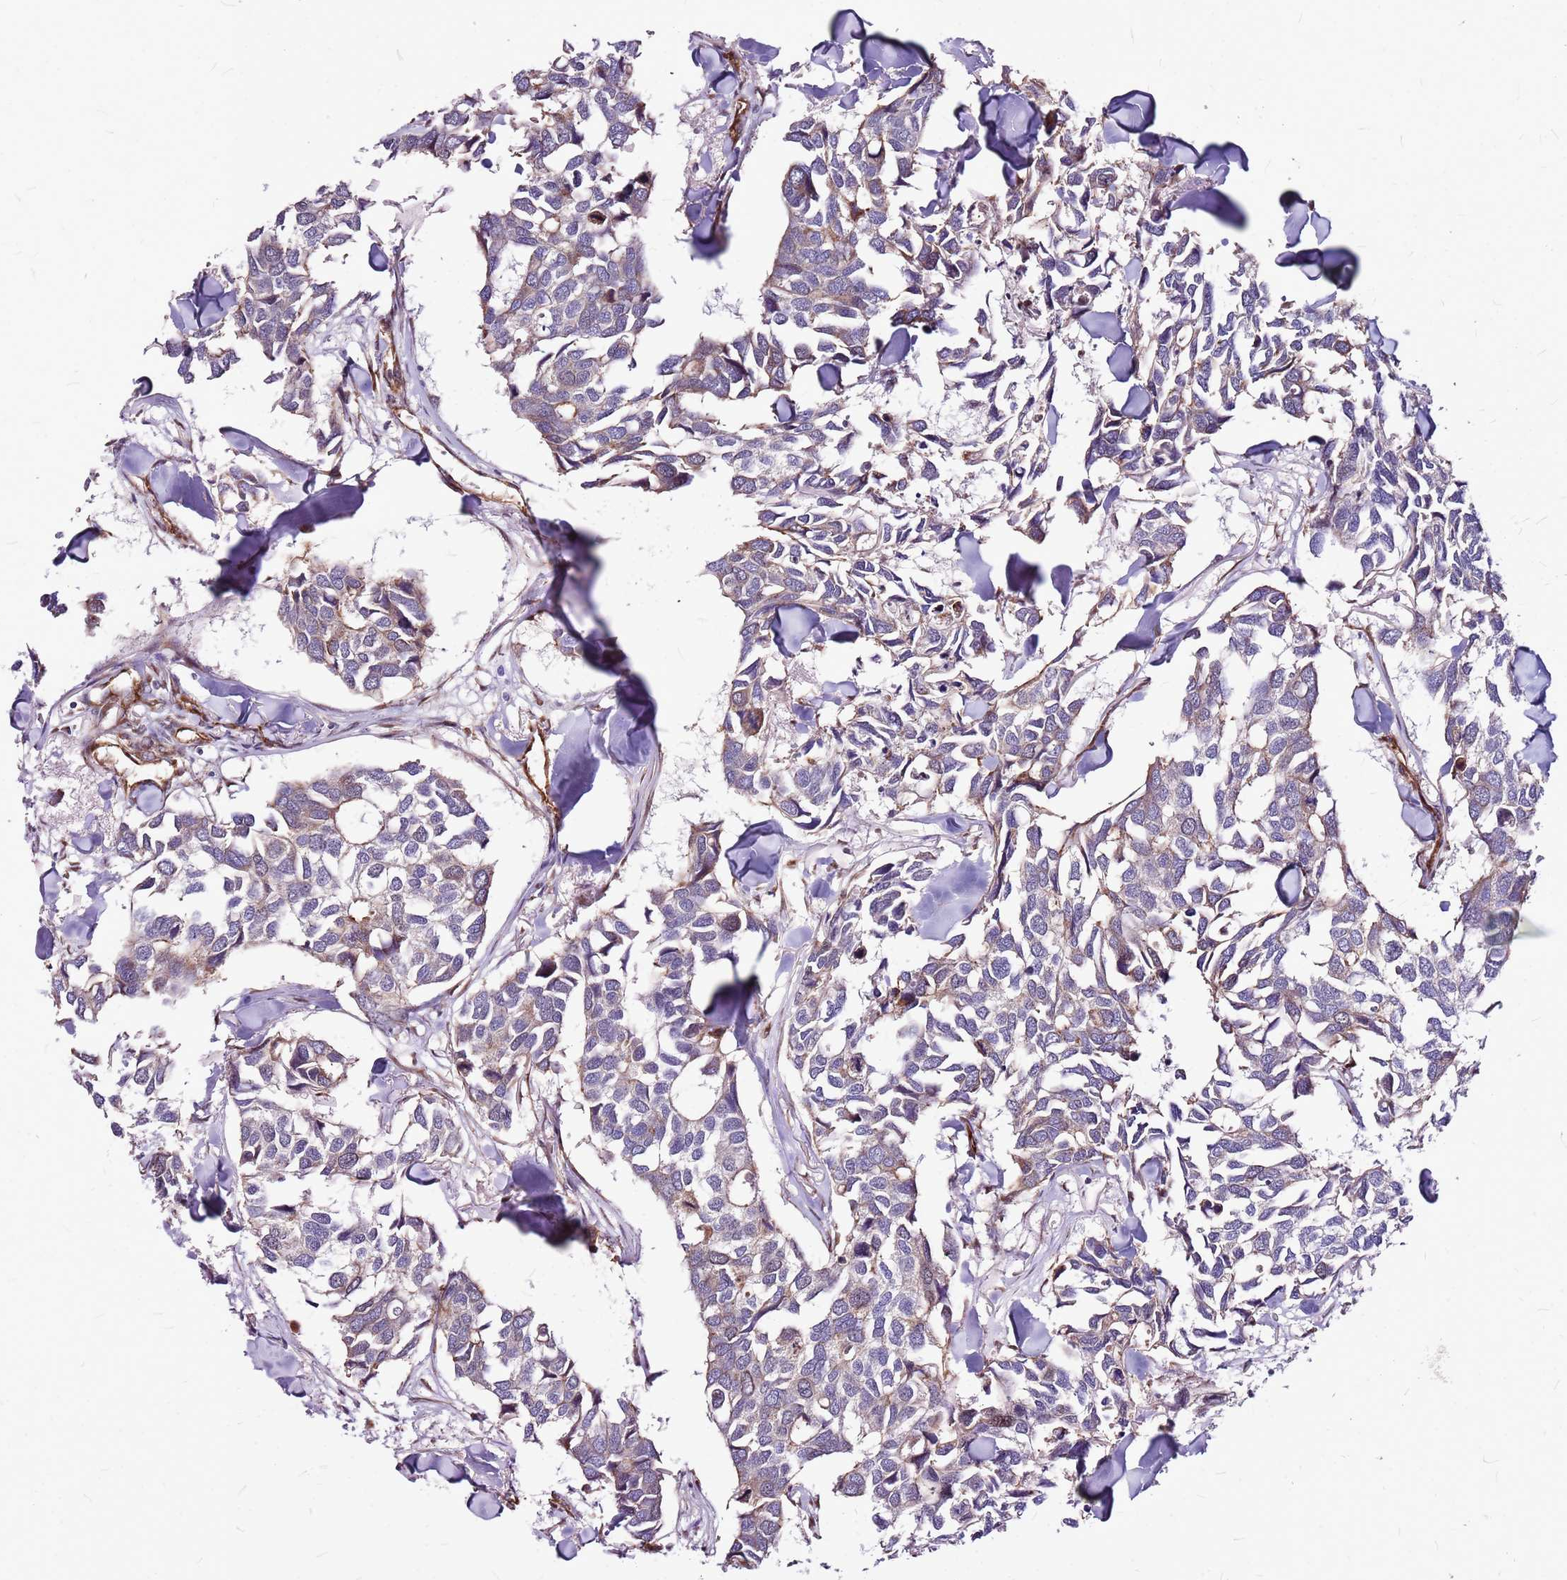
{"staining": {"intensity": "weak", "quantity": "<25%", "location": "cytoplasmic/membranous"}, "tissue": "breast cancer", "cell_type": "Tumor cells", "image_type": "cancer", "snomed": [{"axis": "morphology", "description": "Duct carcinoma"}, {"axis": "topography", "description": "Breast"}], "caption": "Tumor cells are negative for brown protein staining in invasive ductal carcinoma (breast).", "gene": "TOPAZ1", "patient": {"sex": "female", "age": 83}}